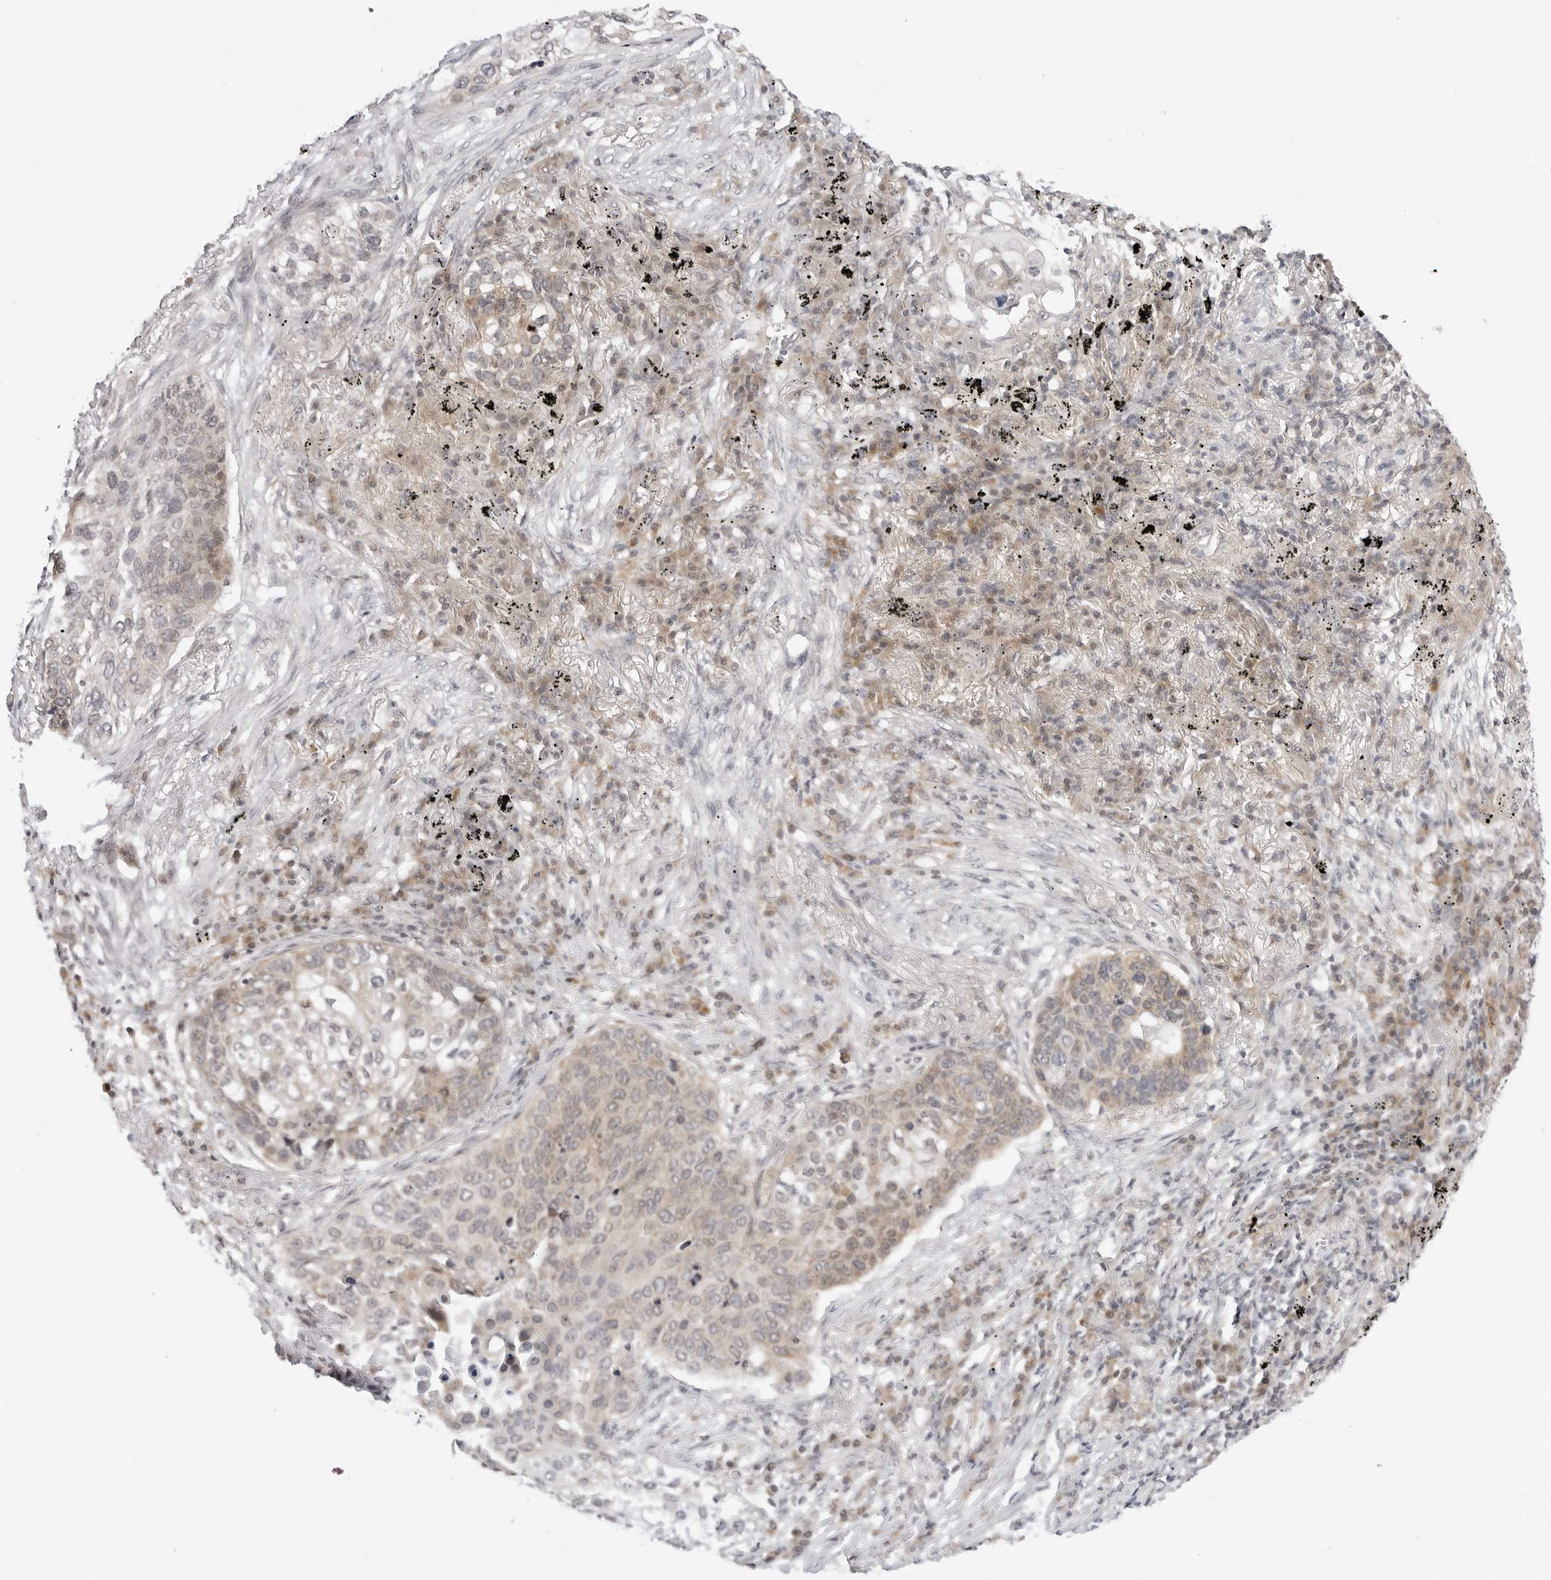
{"staining": {"intensity": "weak", "quantity": "25%-75%", "location": "cytoplasmic/membranous"}, "tissue": "lung cancer", "cell_type": "Tumor cells", "image_type": "cancer", "snomed": [{"axis": "morphology", "description": "Squamous cell carcinoma, NOS"}, {"axis": "topography", "description": "Lung"}], "caption": "Approximately 25%-75% of tumor cells in human lung cancer show weak cytoplasmic/membranous protein positivity as visualized by brown immunohistochemical staining.", "gene": "PPP2R5C", "patient": {"sex": "female", "age": 63}}